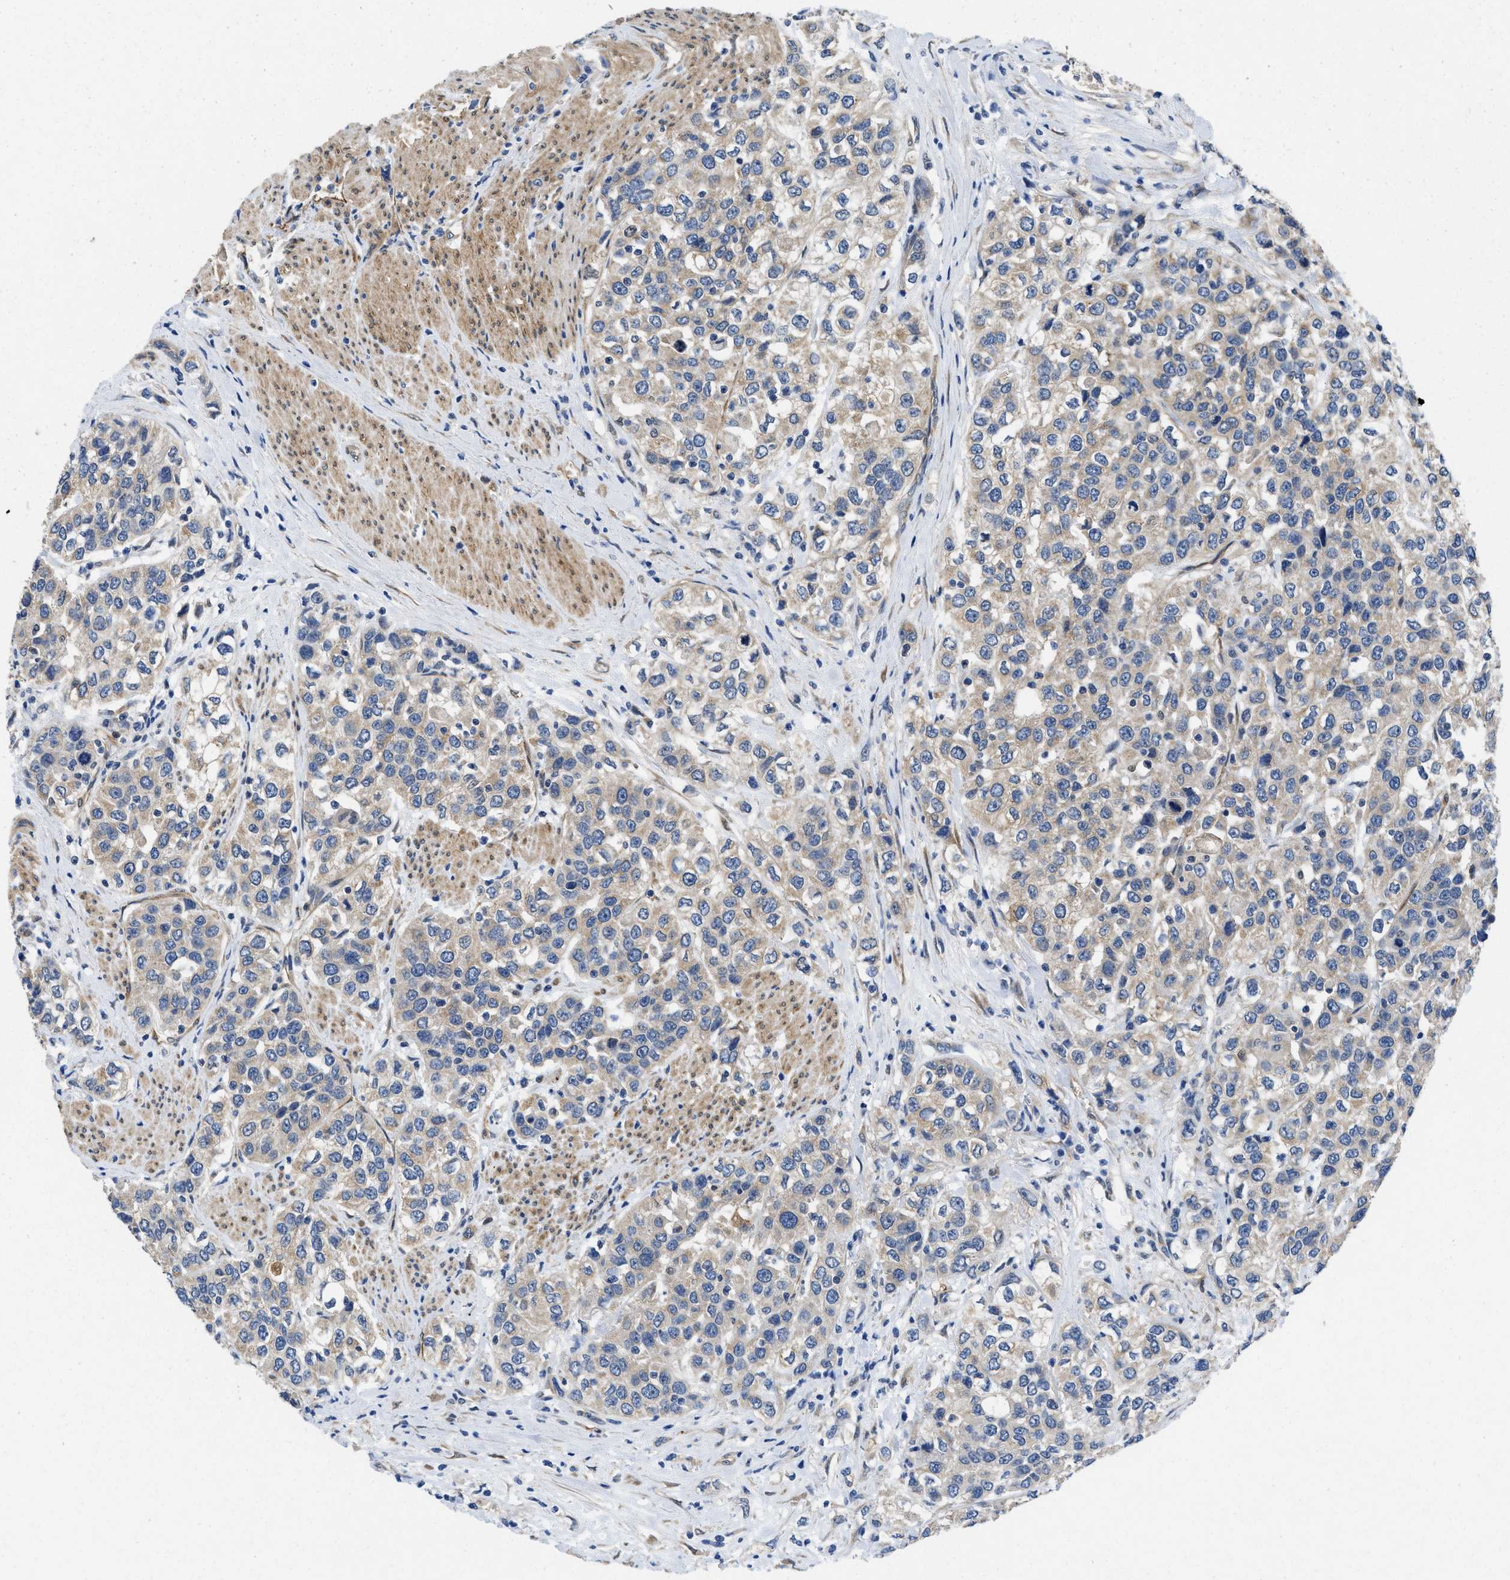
{"staining": {"intensity": "weak", "quantity": "<25%", "location": "cytoplasmic/membranous"}, "tissue": "urothelial cancer", "cell_type": "Tumor cells", "image_type": "cancer", "snomed": [{"axis": "morphology", "description": "Urothelial carcinoma, High grade"}, {"axis": "topography", "description": "Urinary bladder"}], "caption": "Urothelial cancer was stained to show a protein in brown. There is no significant expression in tumor cells. (DAB (3,3'-diaminobenzidine) IHC, high magnification).", "gene": "RAPH1", "patient": {"sex": "female", "age": 80}}